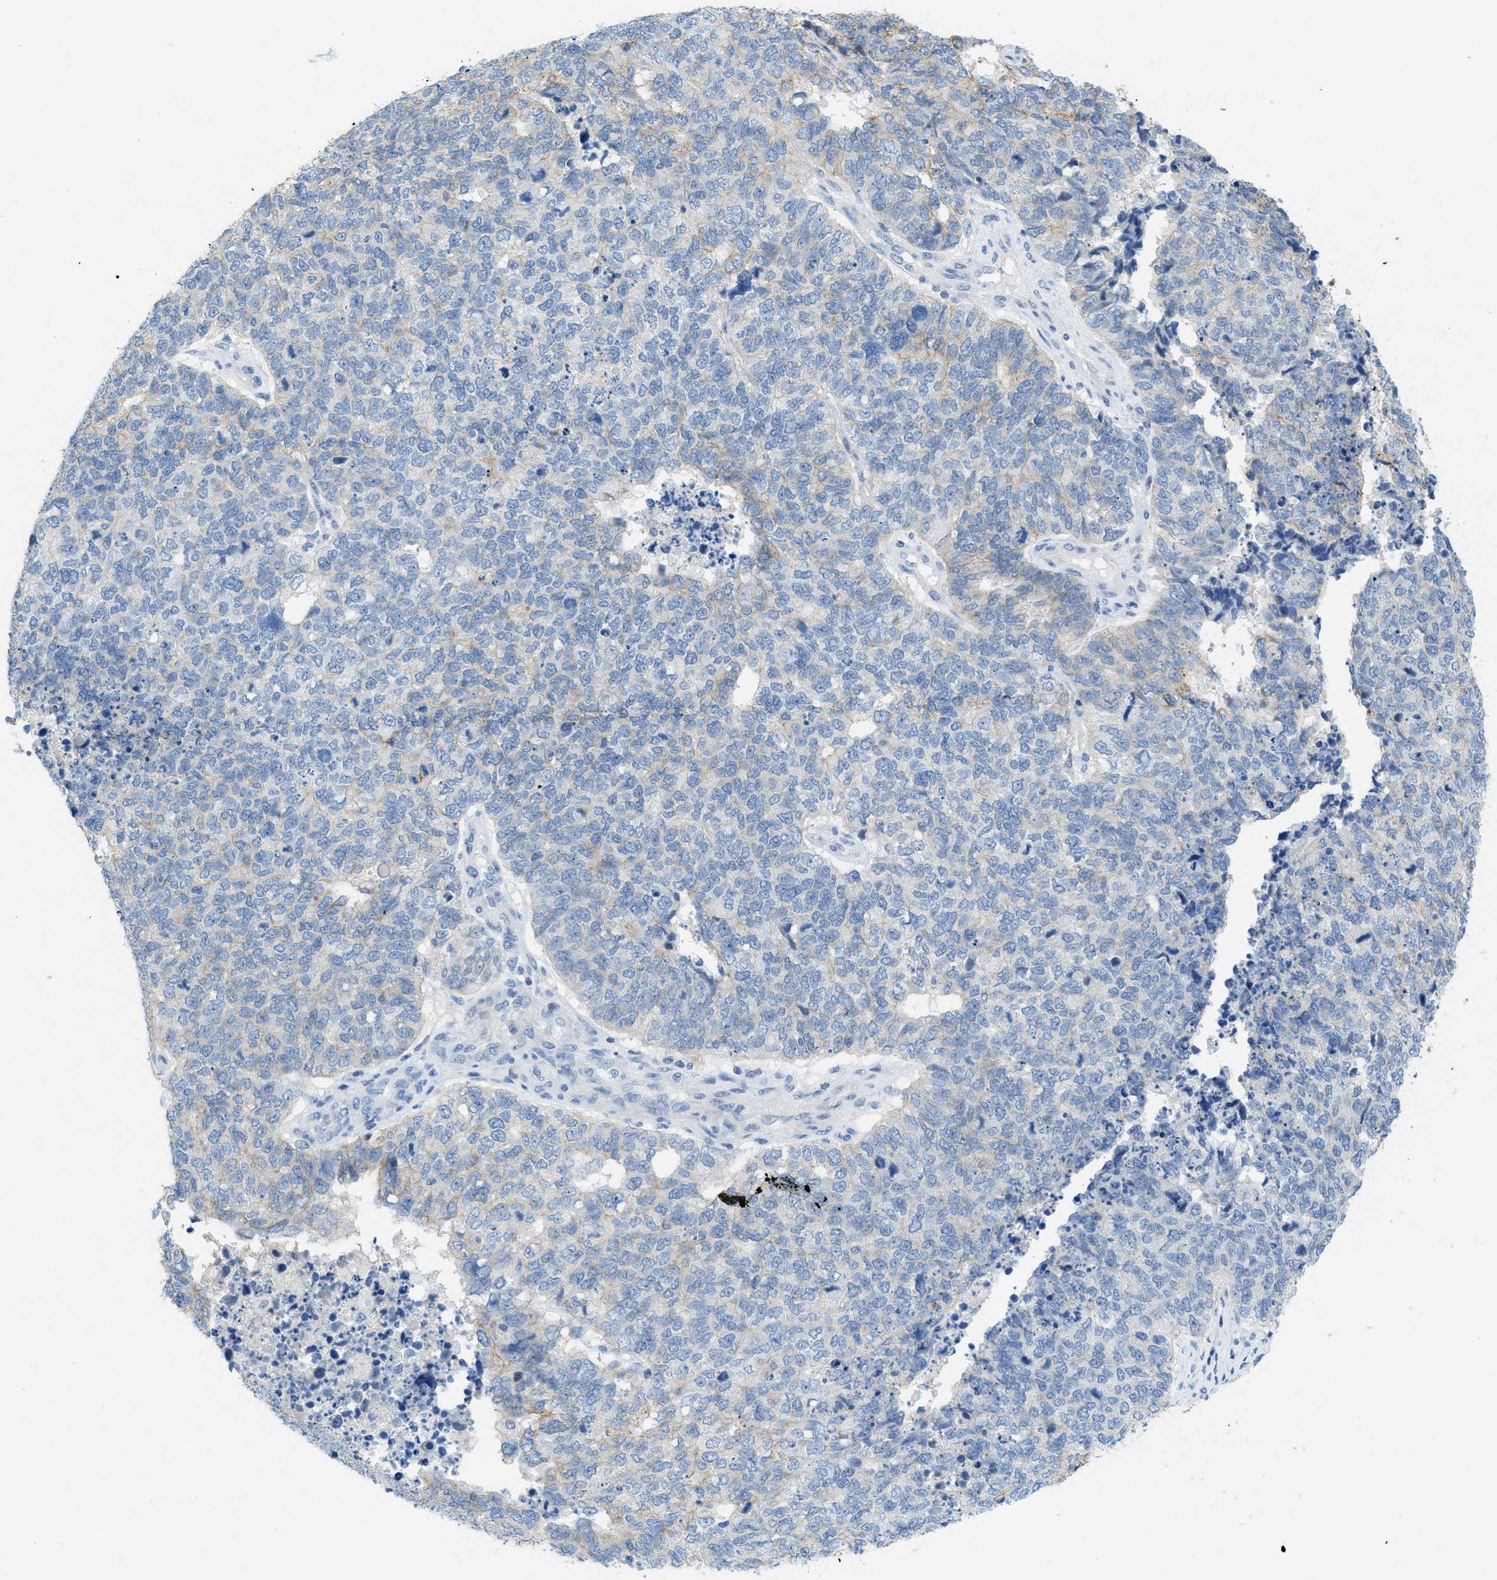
{"staining": {"intensity": "moderate", "quantity": "<25%", "location": "cytoplasmic/membranous"}, "tissue": "cervical cancer", "cell_type": "Tumor cells", "image_type": "cancer", "snomed": [{"axis": "morphology", "description": "Squamous cell carcinoma, NOS"}, {"axis": "topography", "description": "Cervix"}], "caption": "A low amount of moderate cytoplasmic/membranous staining is seen in about <25% of tumor cells in cervical cancer (squamous cell carcinoma) tissue.", "gene": "CNNM4", "patient": {"sex": "female", "age": 63}}